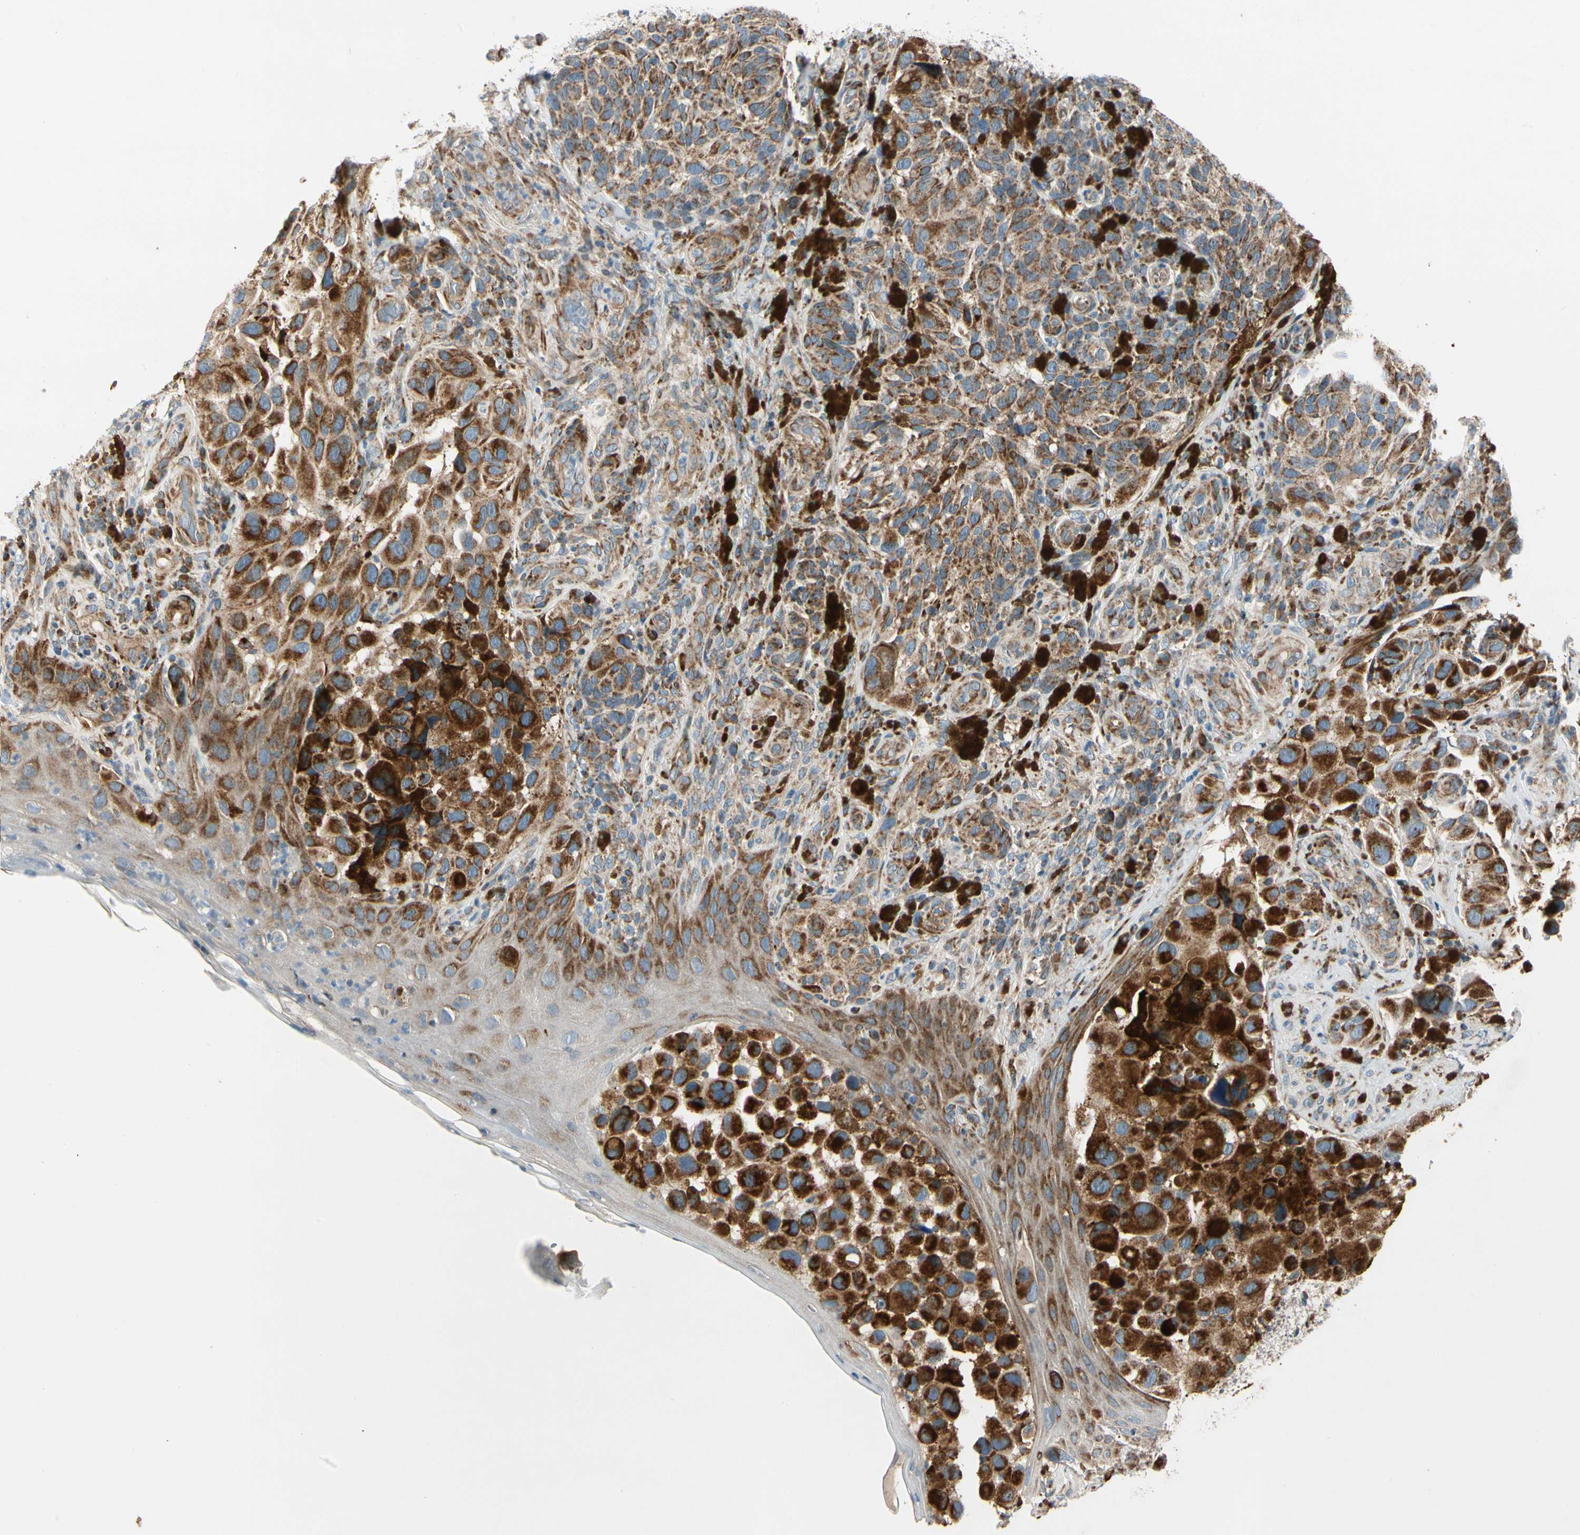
{"staining": {"intensity": "strong", "quantity": ">75%", "location": "cytoplasmic/membranous"}, "tissue": "melanoma", "cell_type": "Tumor cells", "image_type": "cancer", "snomed": [{"axis": "morphology", "description": "Malignant melanoma, NOS"}, {"axis": "topography", "description": "Skin"}], "caption": "The photomicrograph reveals immunohistochemical staining of melanoma. There is strong cytoplasmic/membranous expression is appreciated in about >75% of tumor cells.", "gene": "MRPL9", "patient": {"sex": "female", "age": 73}}